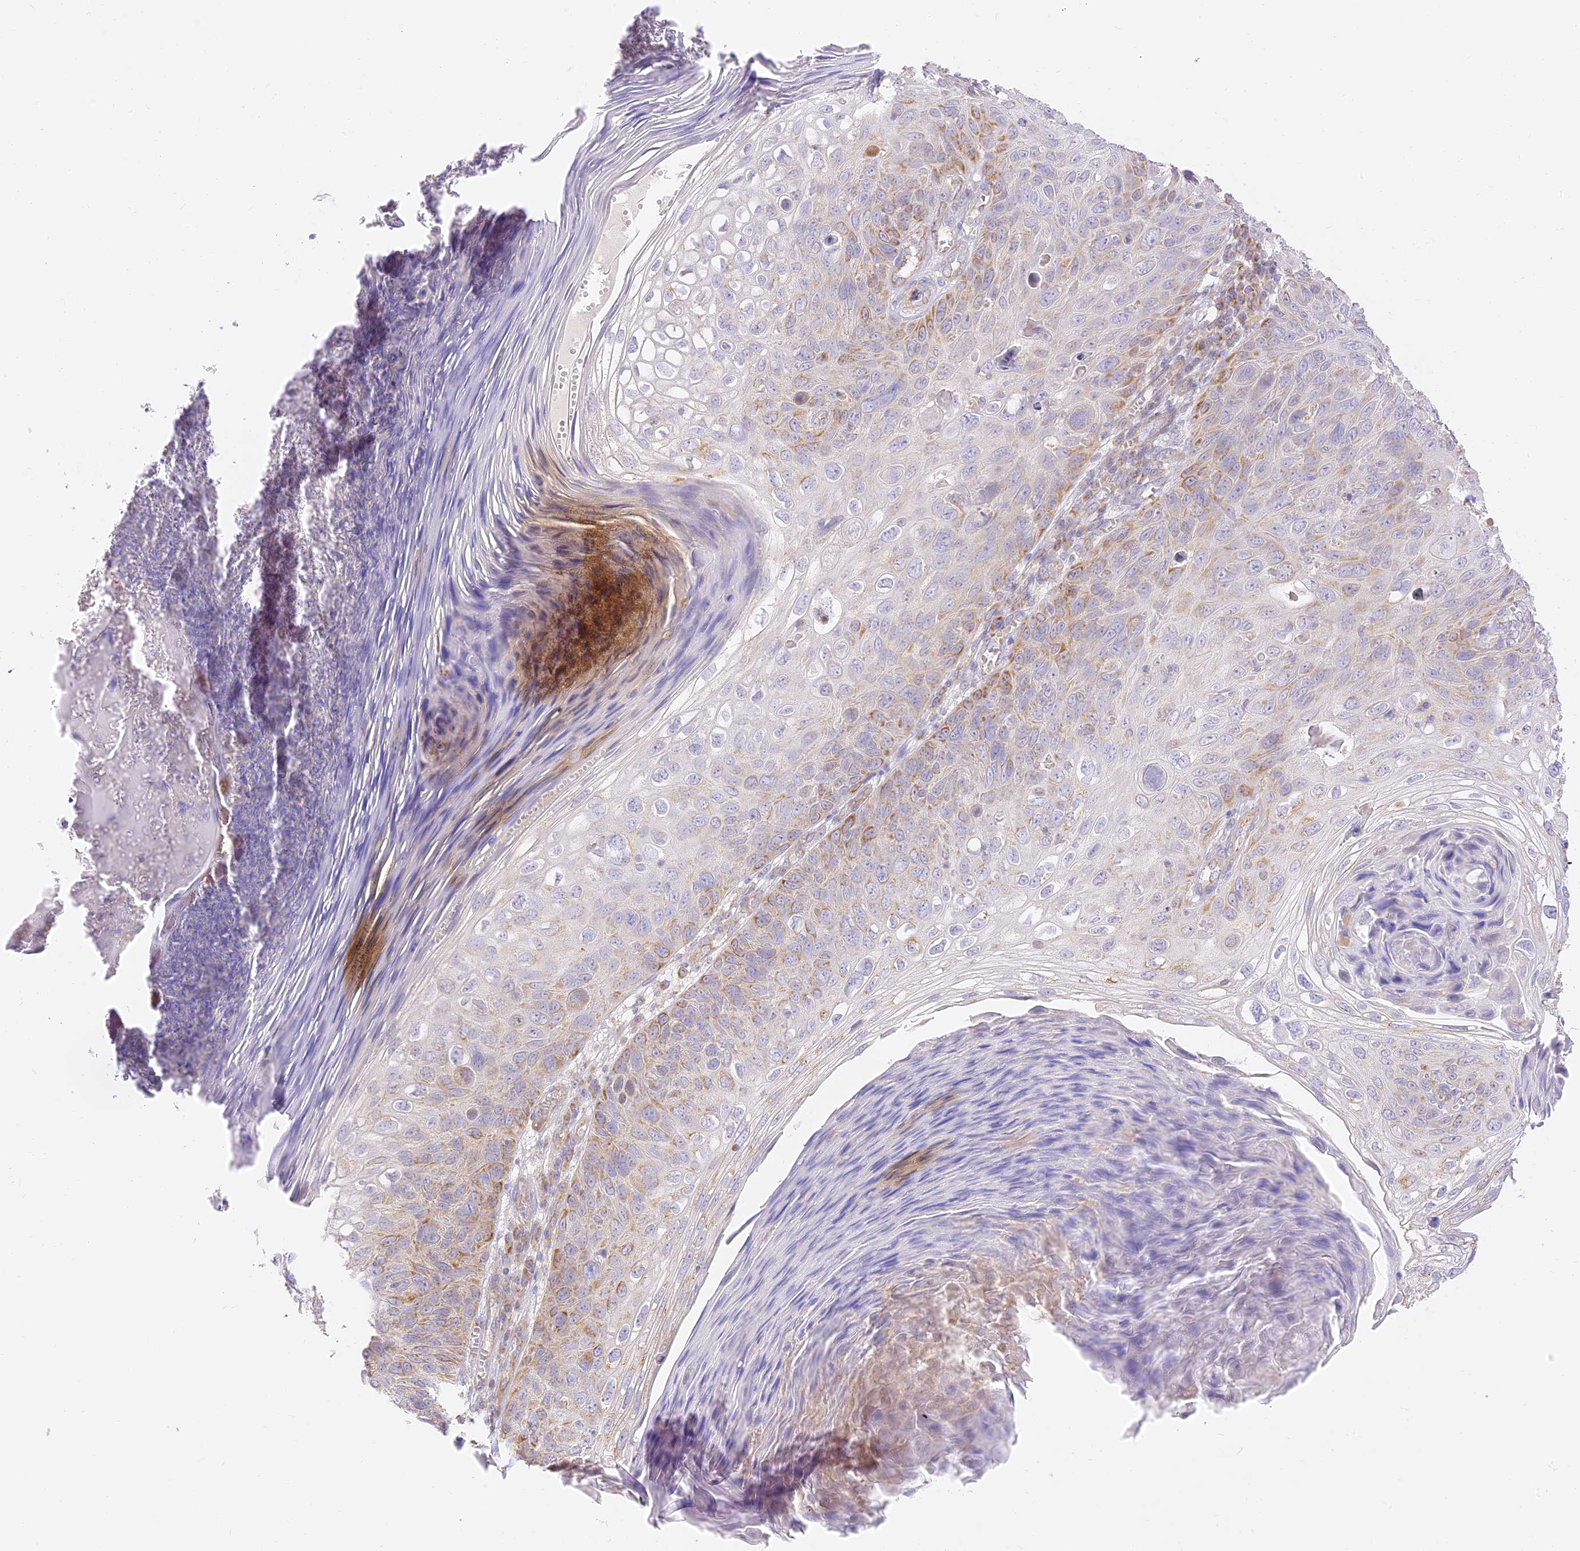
{"staining": {"intensity": "moderate", "quantity": "<25%", "location": "cytoplasmic/membranous"}, "tissue": "skin cancer", "cell_type": "Tumor cells", "image_type": "cancer", "snomed": [{"axis": "morphology", "description": "Squamous cell carcinoma, NOS"}, {"axis": "topography", "description": "Skin"}], "caption": "Tumor cells demonstrate low levels of moderate cytoplasmic/membranous expression in about <25% of cells in skin squamous cell carcinoma.", "gene": "LRRC15", "patient": {"sex": "female", "age": 90}}